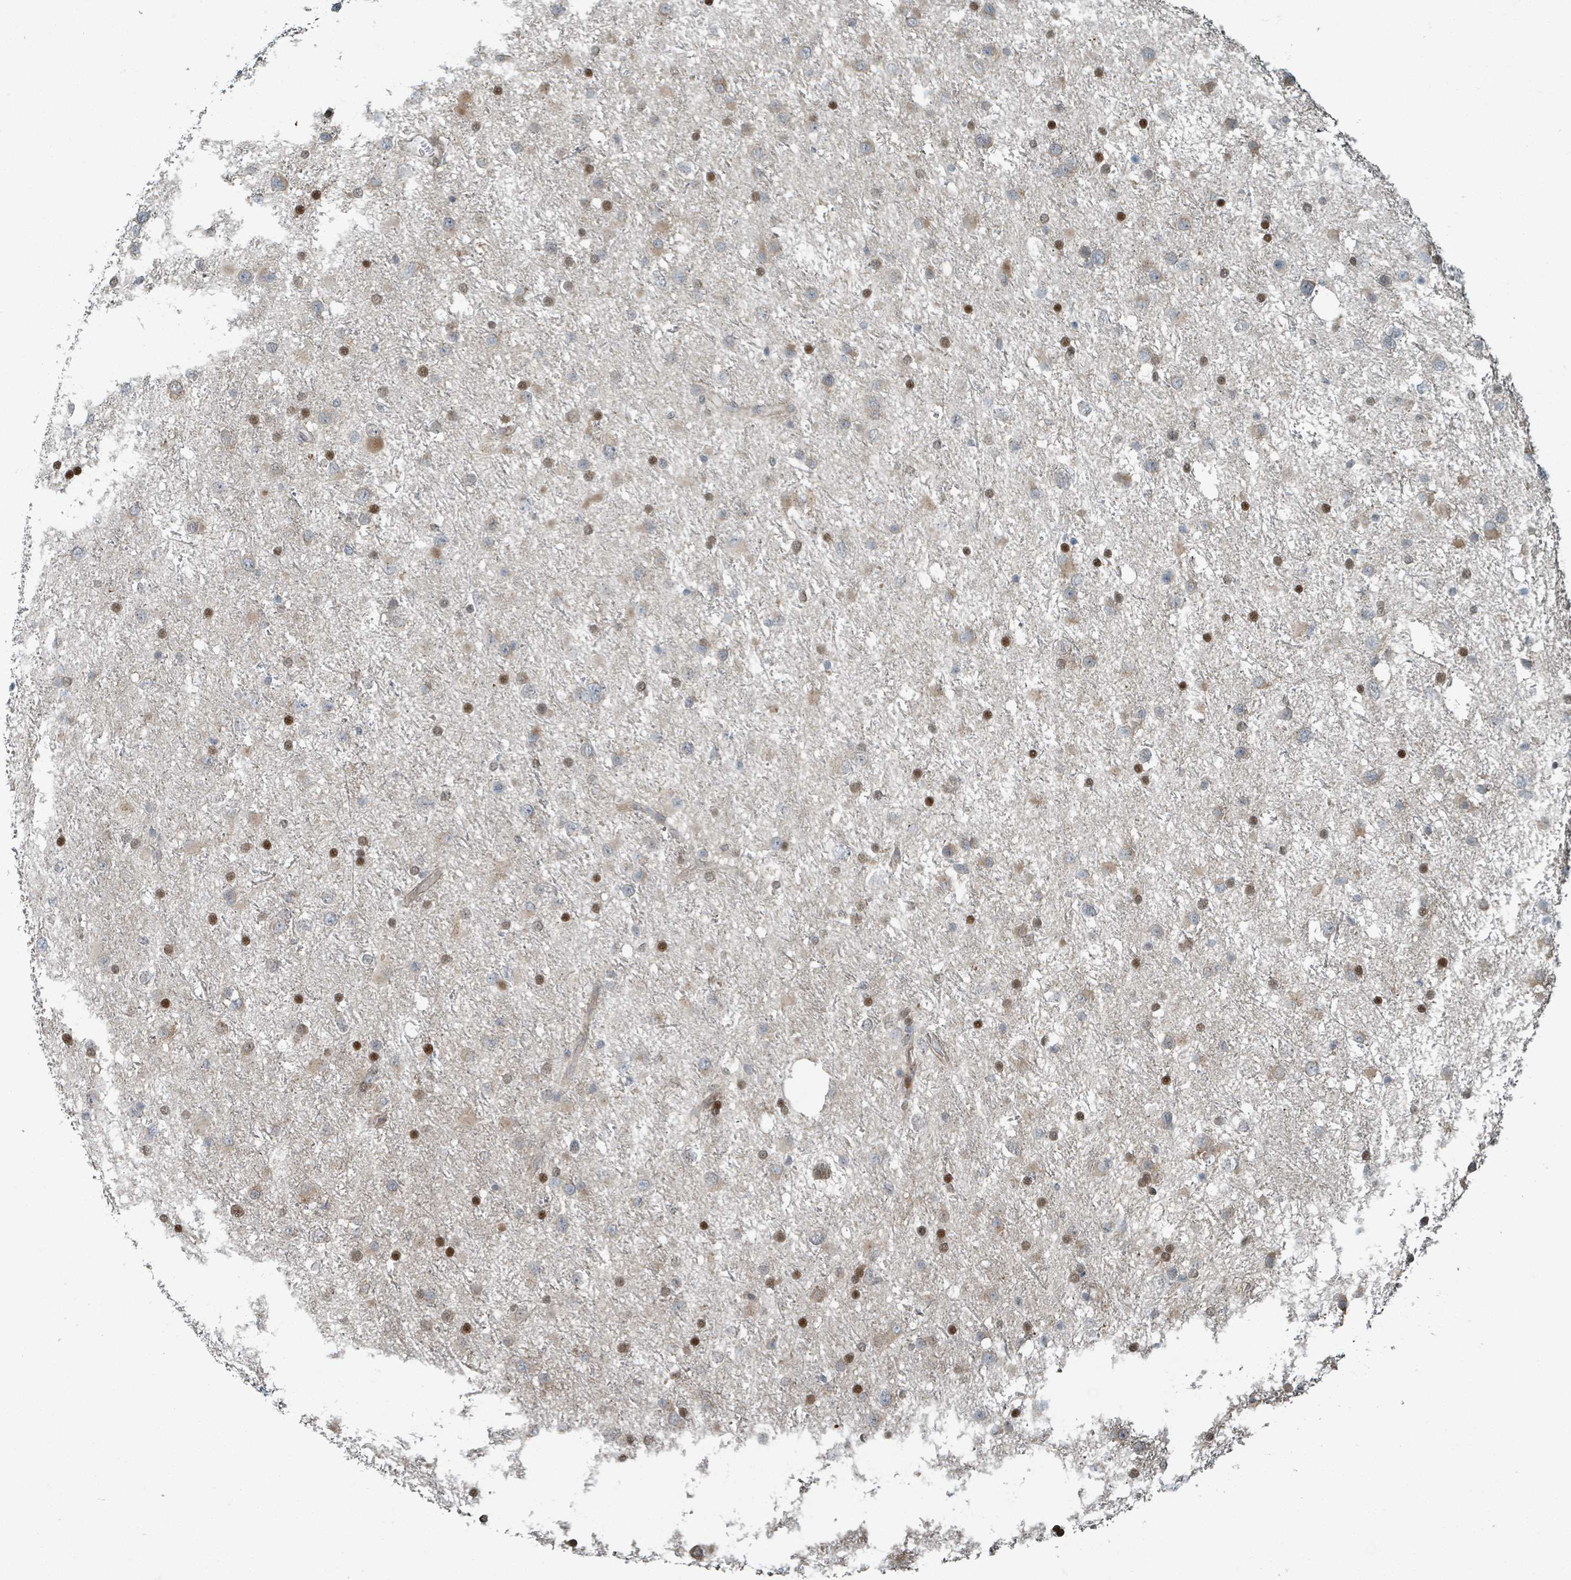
{"staining": {"intensity": "strong", "quantity": "<25%", "location": "nuclear"}, "tissue": "glioma", "cell_type": "Tumor cells", "image_type": "cancer", "snomed": [{"axis": "morphology", "description": "Glioma, malignant, Low grade"}, {"axis": "topography", "description": "Brain"}], "caption": "Immunohistochemistry (IHC) (DAB (3,3'-diaminobenzidine)) staining of malignant low-grade glioma shows strong nuclear protein staining in approximately <25% of tumor cells.", "gene": "RHPN2", "patient": {"sex": "female", "age": 32}}